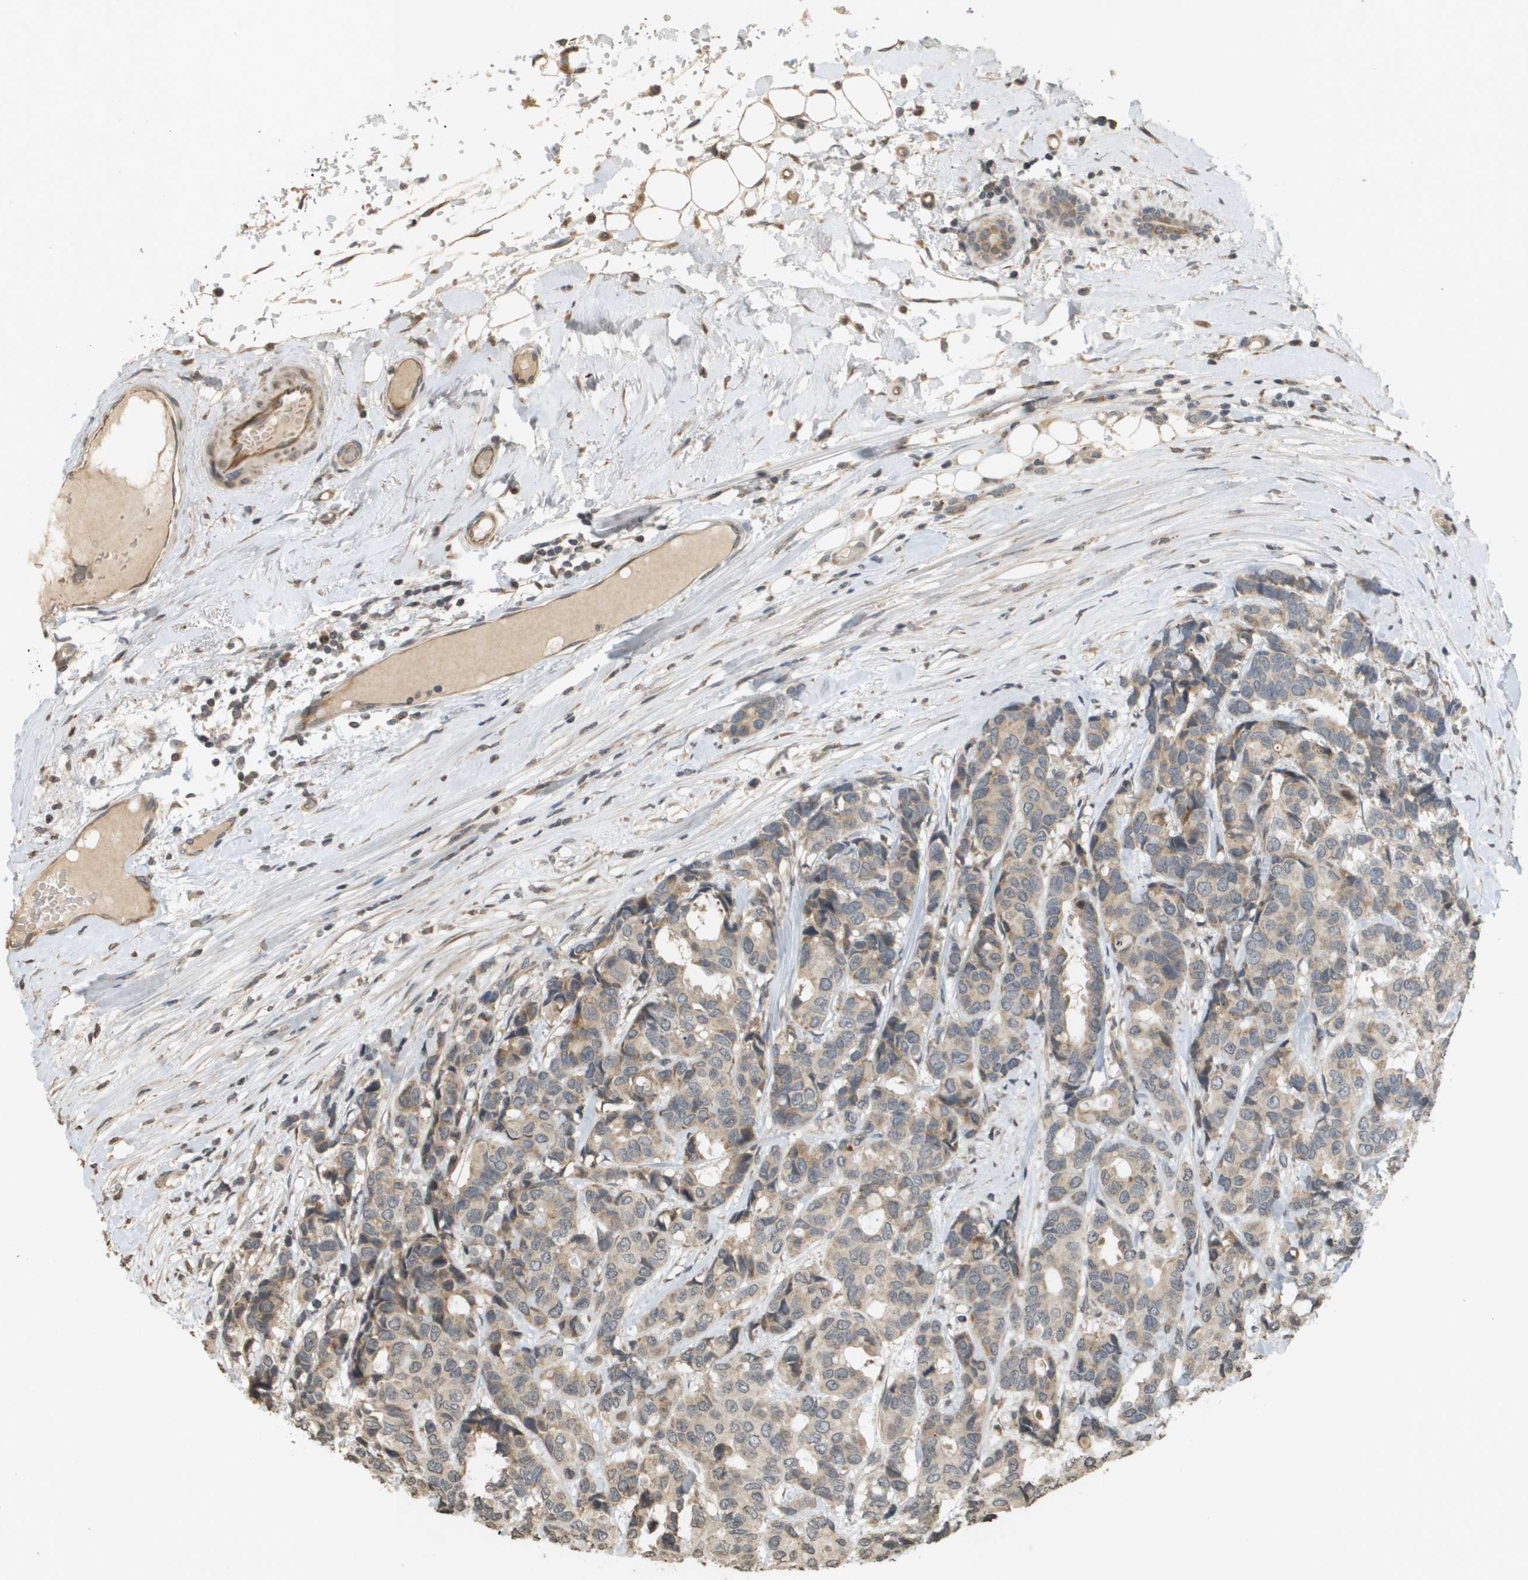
{"staining": {"intensity": "moderate", "quantity": "<25%", "location": "cytoplasmic/membranous"}, "tissue": "breast cancer", "cell_type": "Tumor cells", "image_type": "cancer", "snomed": [{"axis": "morphology", "description": "Duct carcinoma"}, {"axis": "topography", "description": "Breast"}], "caption": "Immunohistochemistry (IHC) image of neoplastic tissue: breast cancer (invasive ductal carcinoma) stained using immunohistochemistry (IHC) demonstrates low levels of moderate protein expression localized specifically in the cytoplasmic/membranous of tumor cells, appearing as a cytoplasmic/membranous brown color.", "gene": "RAB21", "patient": {"sex": "female", "age": 87}}